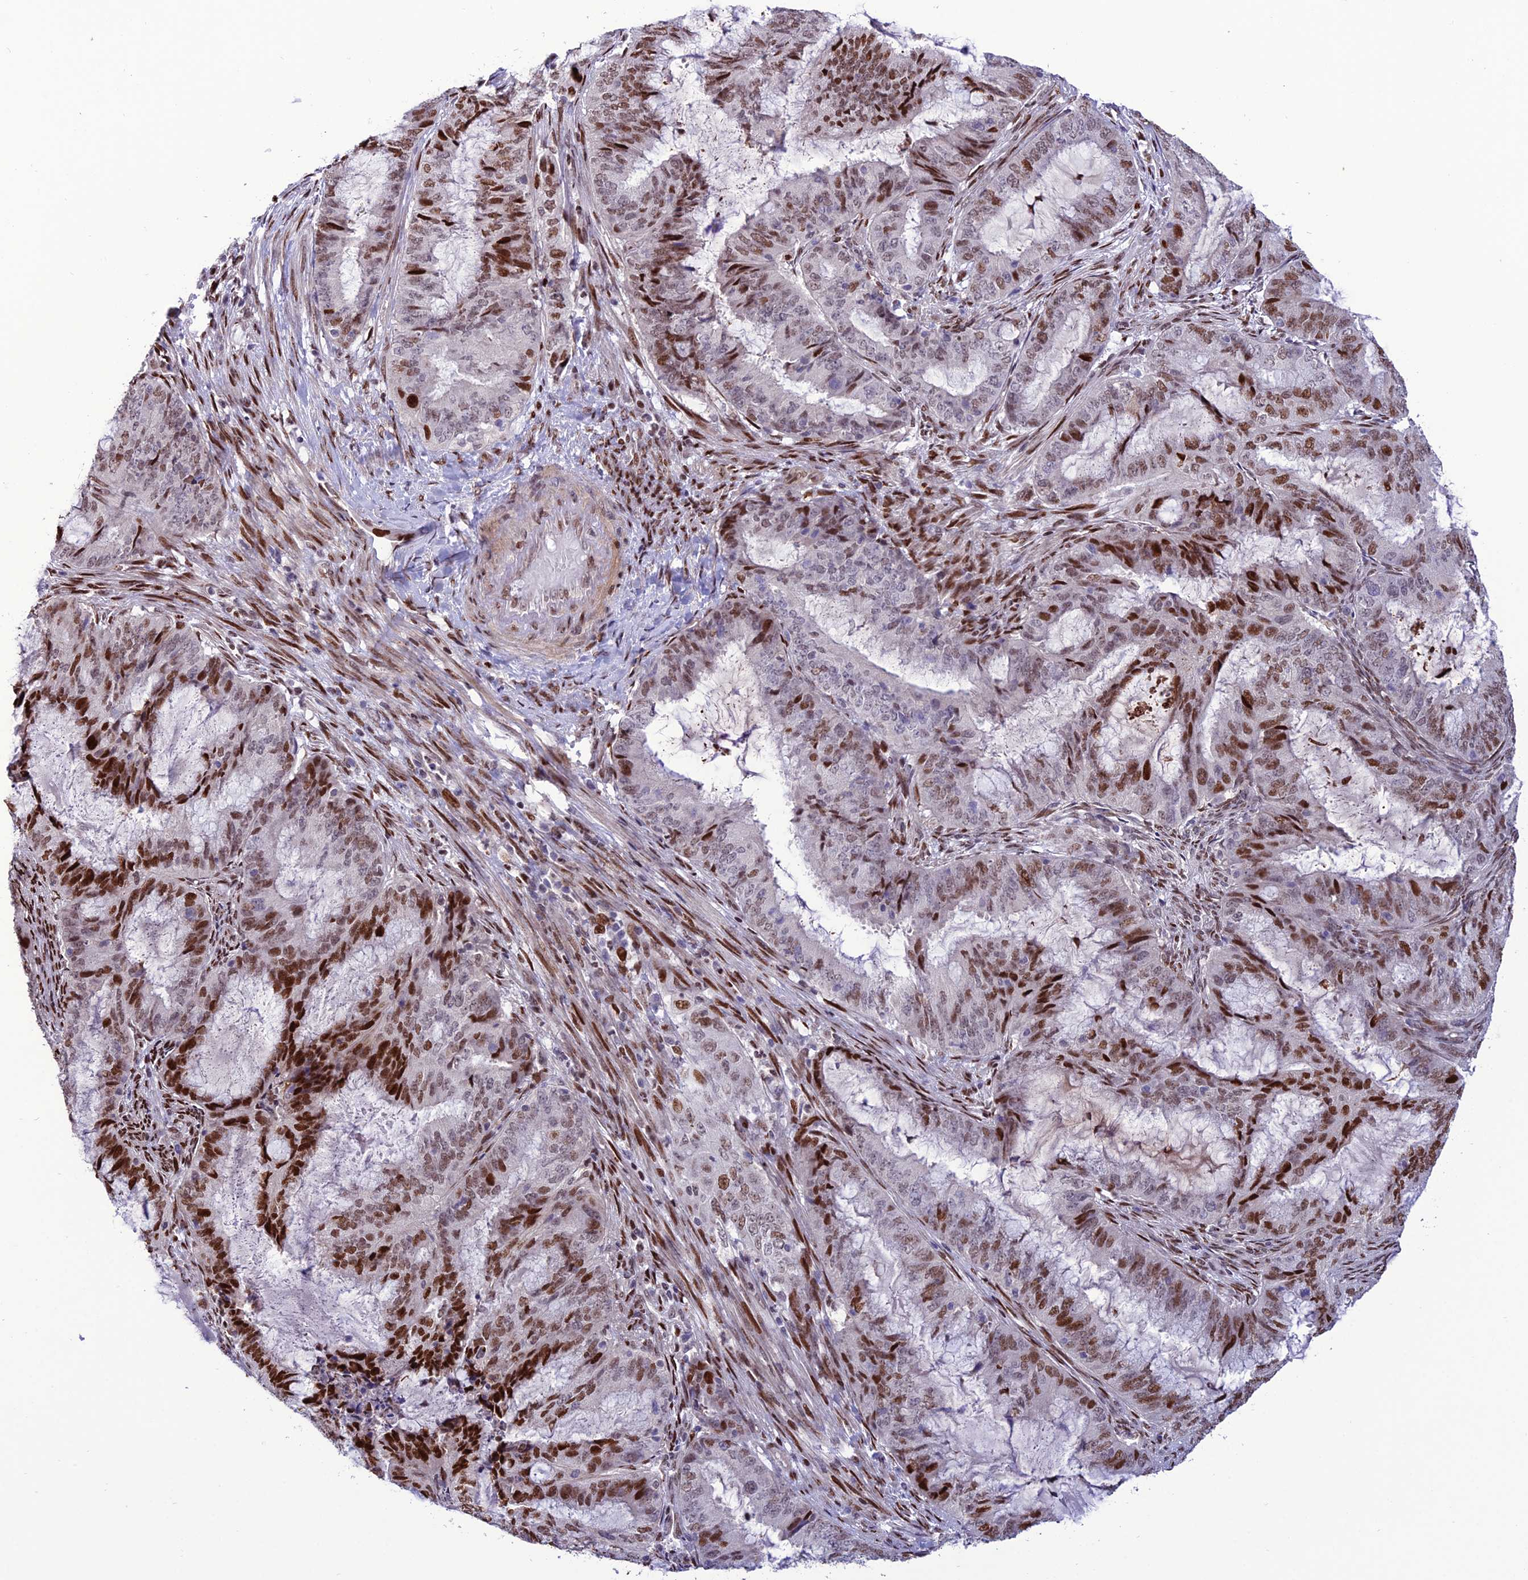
{"staining": {"intensity": "strong", "quantity": "25%-75%", "location": "nuclear"}, "tissue": "endometrial cancer", "cell_type": "Tumor cells", "image_type": "cancer", "snomed": [{"axis": "morphology", "description": "Adenocarcinoma, NOS"}, {"axis": "topography", "description": "Endometrium"}], "caption": "Strong nuclear protein staining is appreciated in approximately 25%-75% of tumor cells in endometrial adenocarcinoma. Using DAB (3,3'-diaminobenzidine) (brown) and hematoxylin (blue) stains, captured at high magnification using brightfield microscopy.", "gene": "ZNF707", "patient": {"sex": "female", "age": 51}}